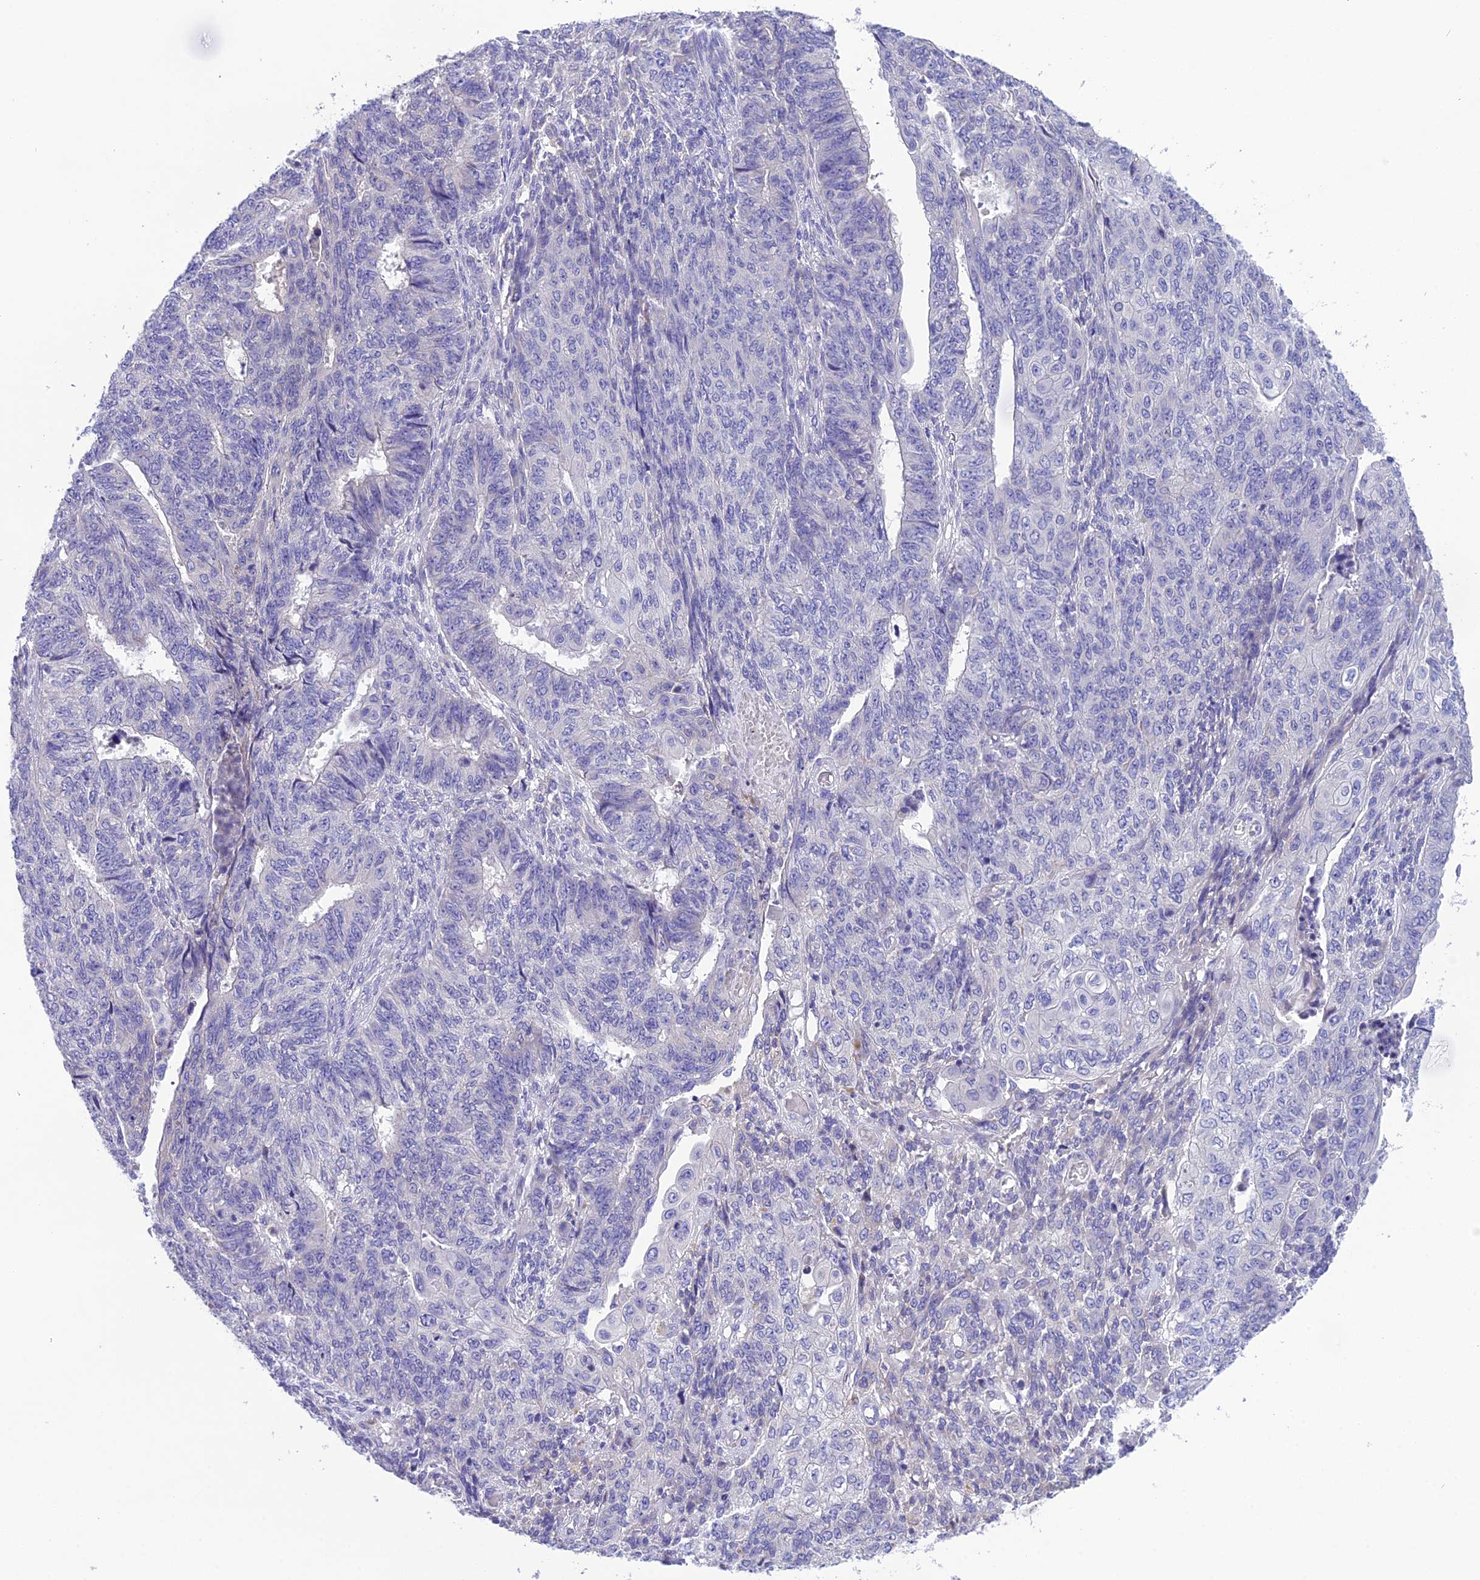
{"staining": {"intensity": "negative", "quantity": "none", "location": "none"}, "tissue": "endometrial cancer", "cell_type": "Tumor cells", "image_type": "cancer", "snomed": [{"axis": "morphology", "description": "Adenocarcinoma, NOS"}, {"axis": "topography", "description": "Endometrium"}], "caption": "The micrograph reveals no staining of tumor cells in endometrial adenocarcinoma.", "gene": "KIAA0408", "patient": {"sex": "female", "age": 32}}